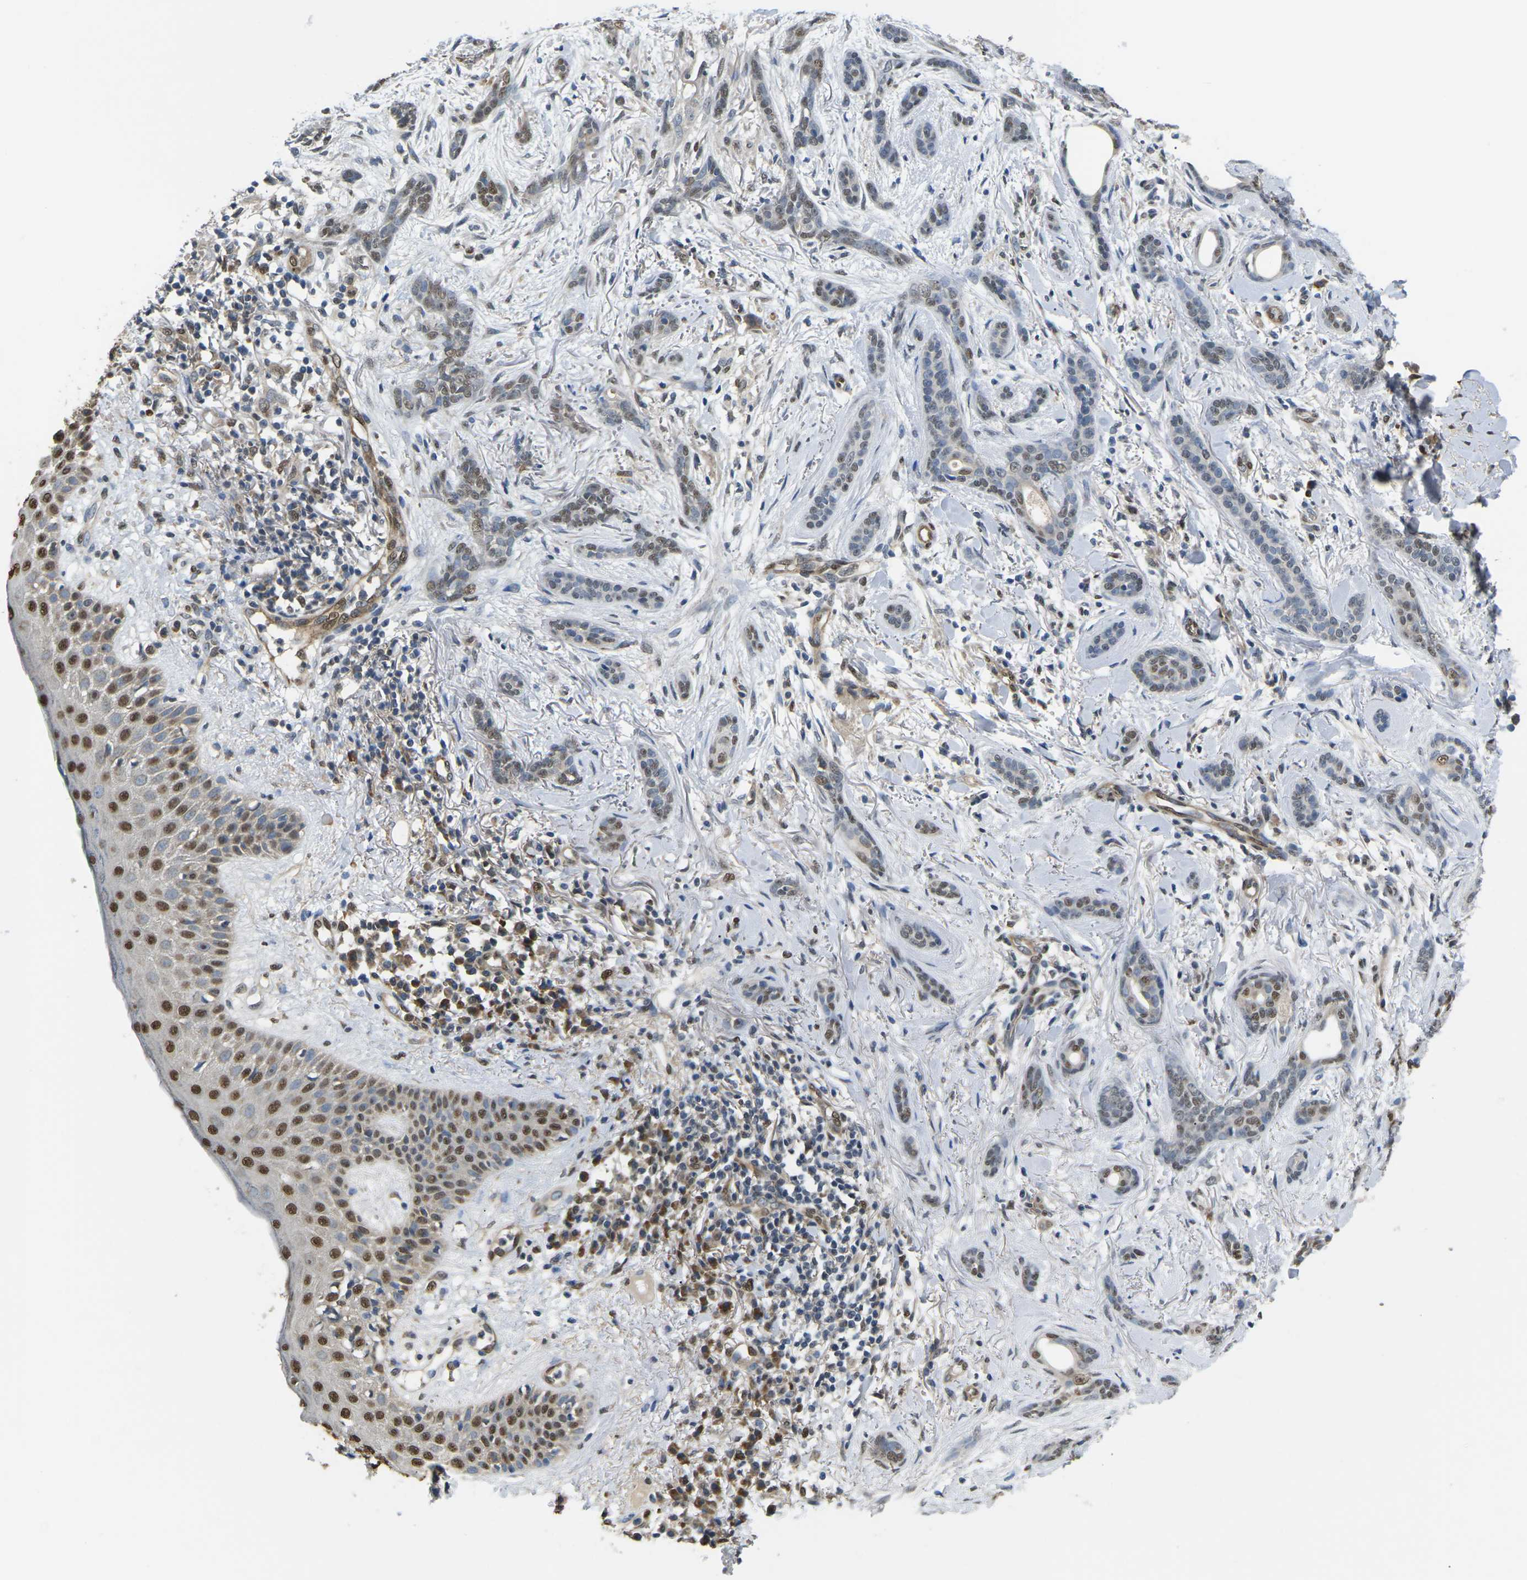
{"staining": {"intensity": "moderate", "quantity": "25%-75%", "location": "nuclear"}, "tissue": "skin cancer", "cell_type": "Tumor cells", "image_type": "cancer", "snomed": [{"axis": "morphology", "description": "Basal cell carcinoma"}, {"axis": "morphology", "description": "Adnexal tumor, benign"}, {"axis": "topography", "description": "Skin"}], "caption": "A medium amount of moderate nuclear expression is identified in about 25%-75% of tumor cells in skin cancer (benign adnexal tumor) tissue.", "gene": "ERBB4", "patient": {"sex": "female", "age": 42}}